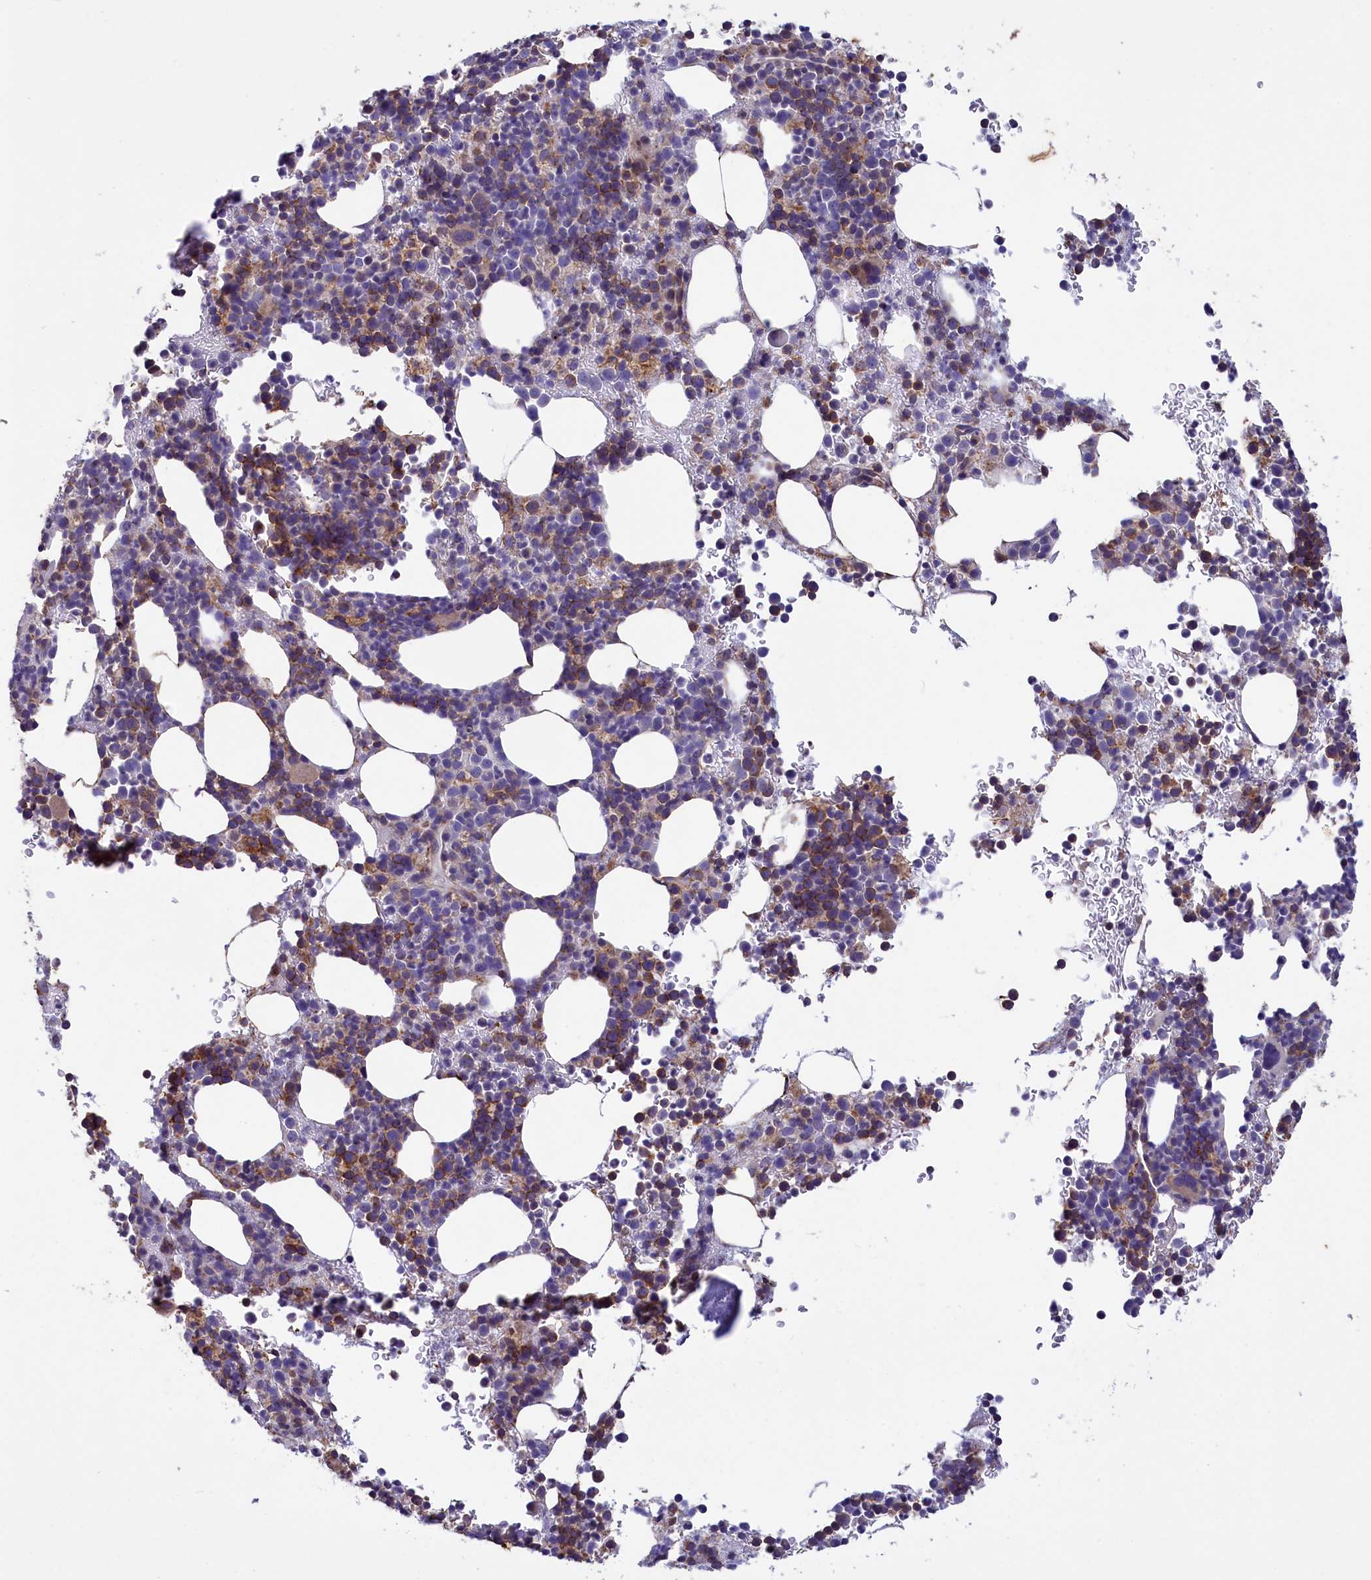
{"staining": {"intensity": "moderate", "quantity": "<25%", "location": "cytoplasmic/membranous"}, "tissue": "bone marrow", "cell_type": "Hematopoietic cells", "image_type": "normal", "snomed": [{"axis": "morphology", "description": "Normal tissue, NOS"}, {"axis": "topography", "description": "Bone marrow"}], "caption": "The image displays immunohistochemical staining of normal bone marrow. There is moderate cytoplasmic/membranous positivity is appreciated in approximately <25% of hematopoietic cells.", "gene": "ACAD8", "patient": {"sex": "female", "age": 82}}